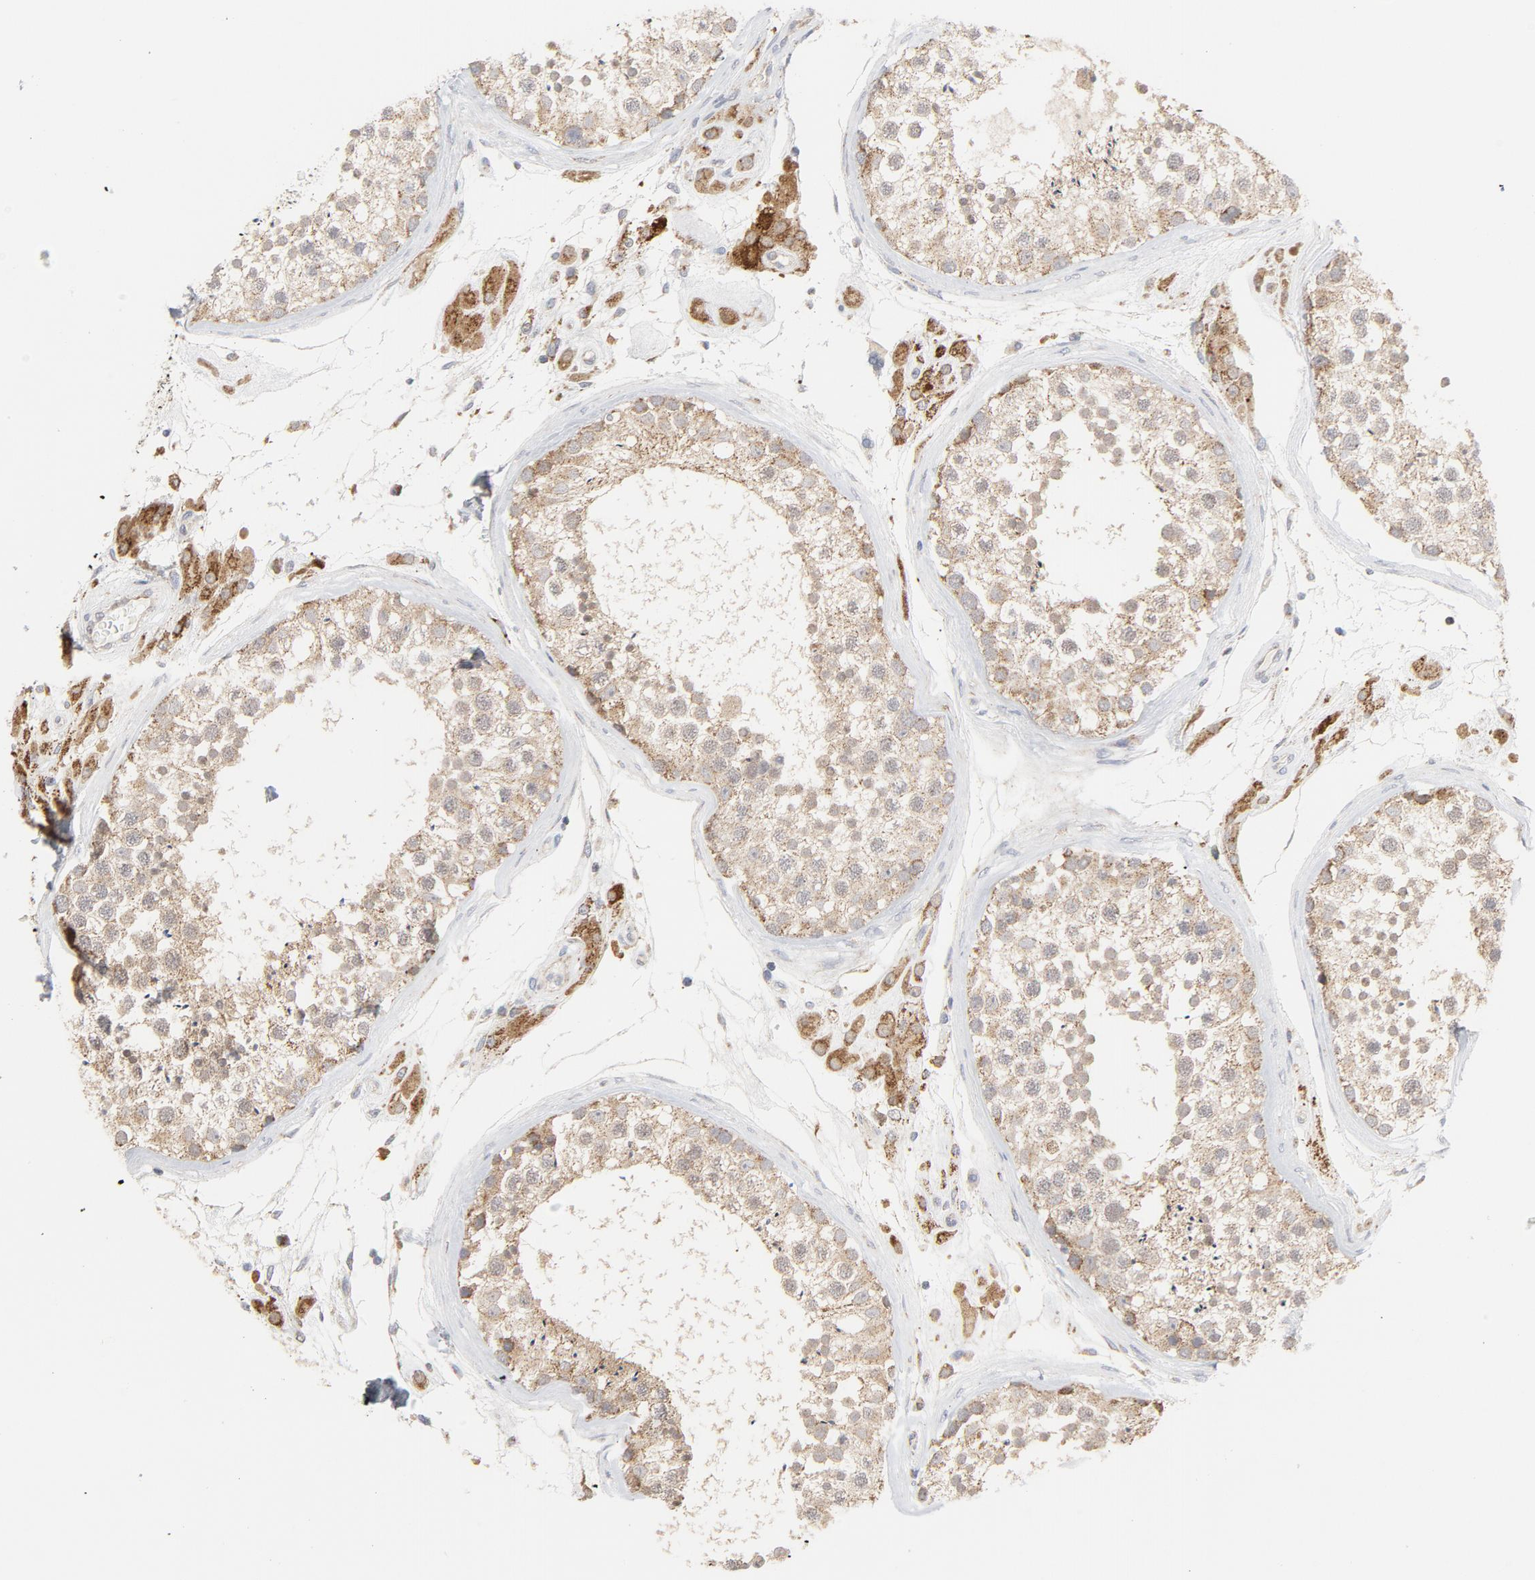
{"staining": {"intensity": "moderate", "quantity": ">75%", "location": "cytoplasmic/membranous"}, "tissue": "testis", "cell_type": "Cells in seminiferous ducts", "image_type": "normal", "snomed": [{"axis": "morphology", "description": "Normal tissue, NOS"}, {"axis": "topography", "description": "Testis"}], "caption": "Testis stained with a brown dye reveals moderate cytoplasmic/membranous positive staining in approximately >75% of cells in seminiferous ducts.", "gene": "RAPGEF4", "patient": {"sex": "male", "age": 46}}